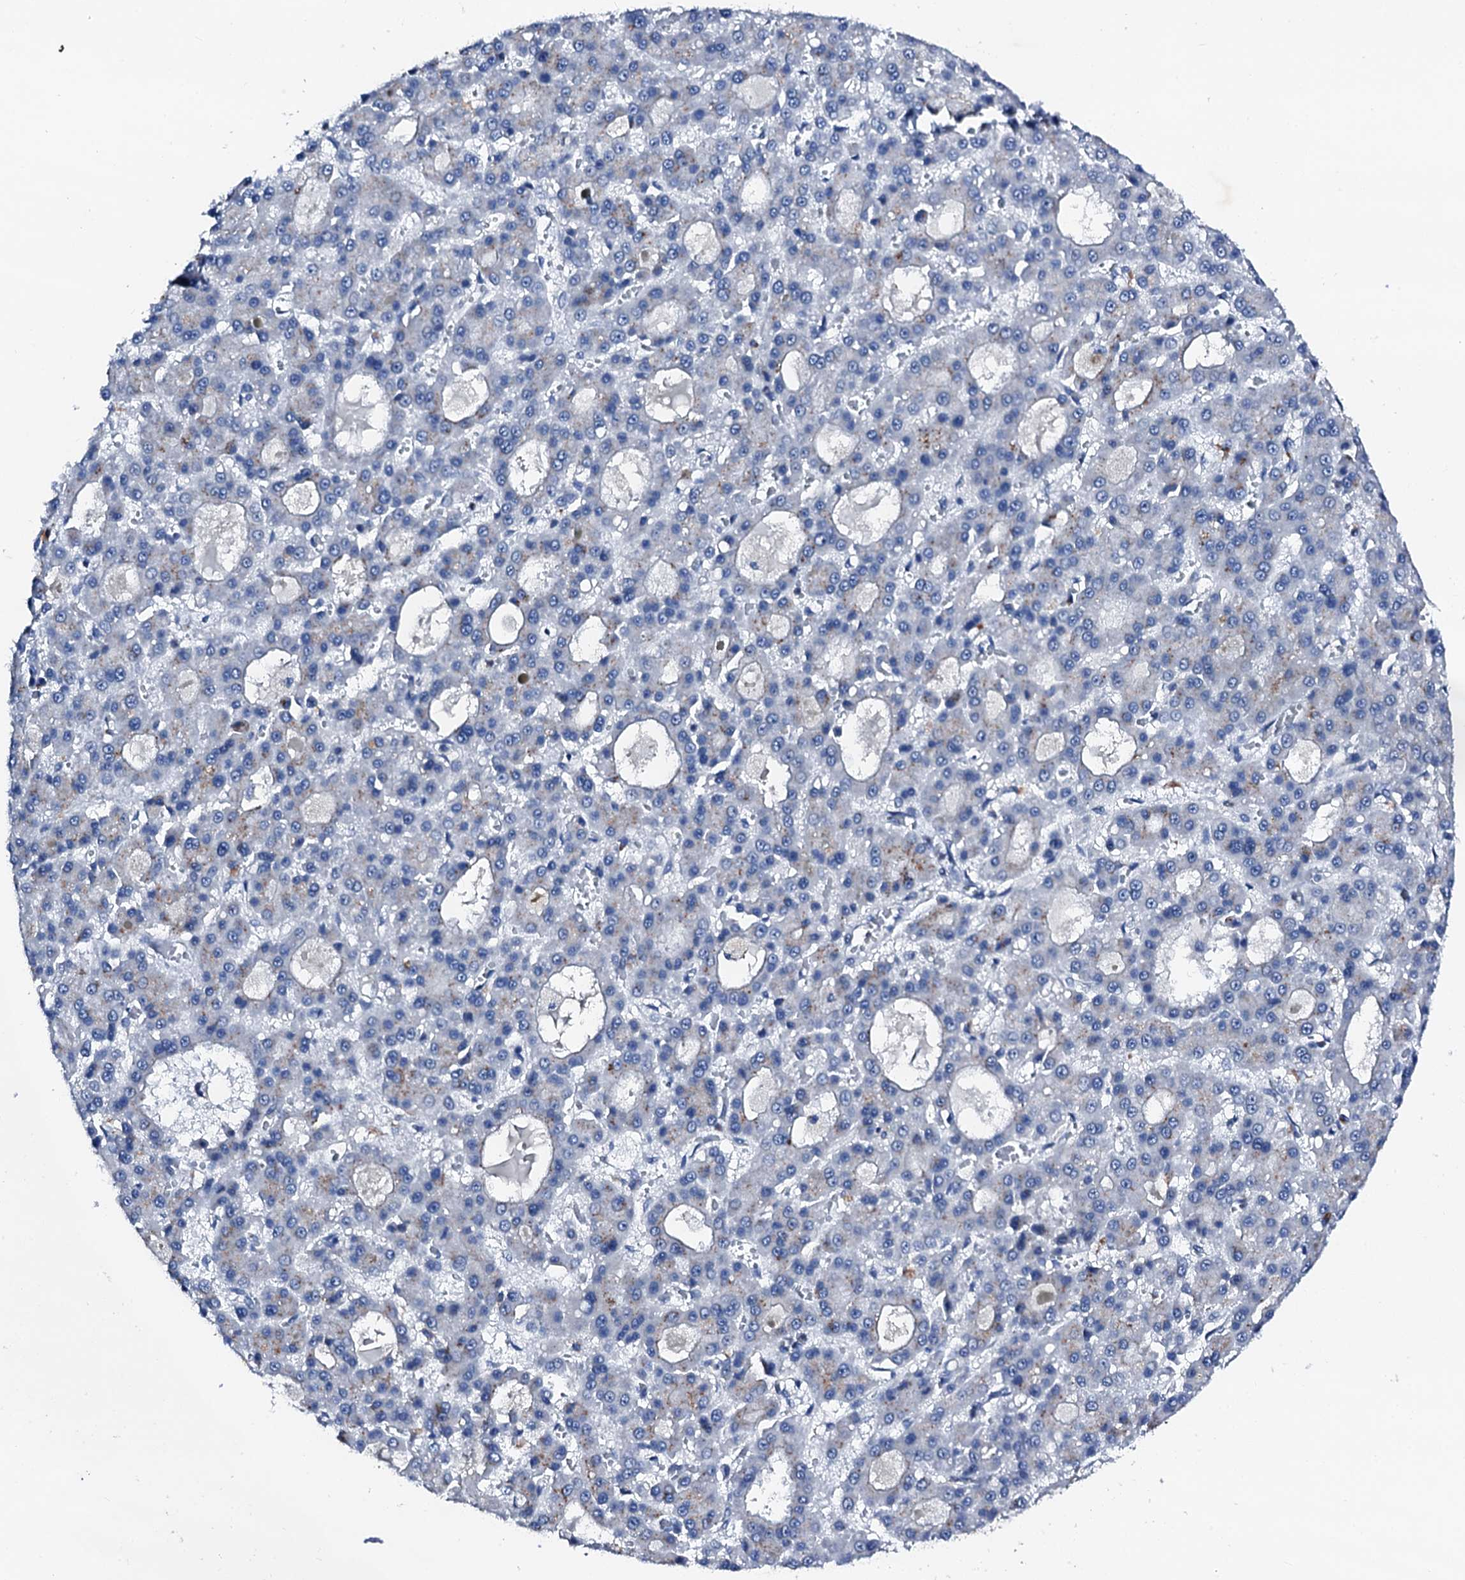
{"staining": {"intensity": "negative", "quantity": "none", "location": "none"}, "tissue": "liver cancer", "cell_type": "Tumor cells", "image_type": "cancer", "snomed": [{"axis": "morphology", "description": "Carcinoma, Hepatocellular, NOS"}, {"axis": "topography", "description": "Liver"}], "caption": "The histopathology image demonstrates no significant positivity in tumor cells of hepatocellular carcinoma (liver).", "gene": "TRAFD1", "patient": {"sex": "male", "age": 70}}